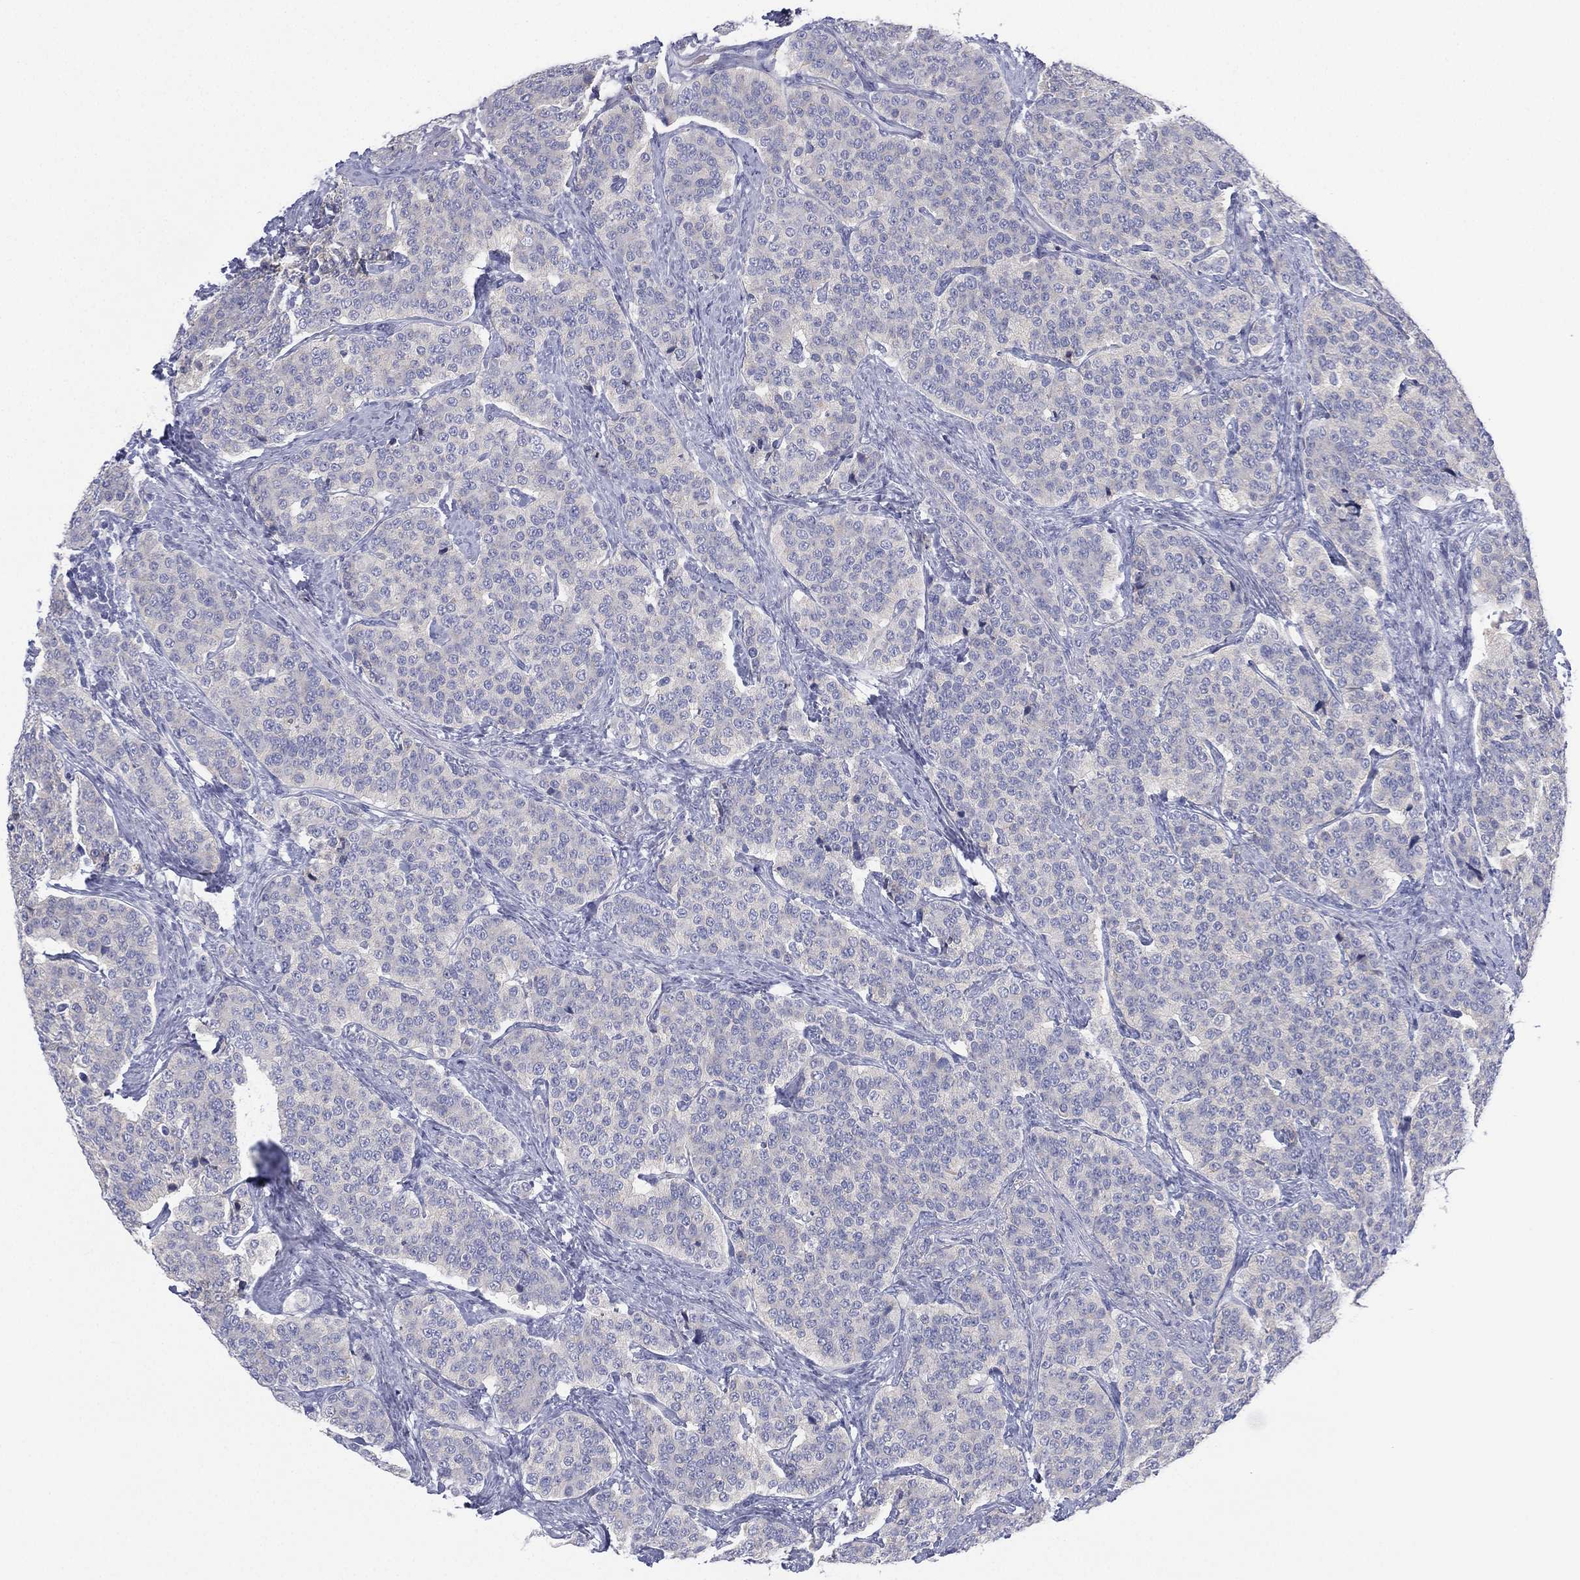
{"staining": {"intensity": "negative", "quantity": "none", "location": "none"}, "tissue": "carcinoid", "cell_type": "Tumor cells", "image_type": "cancer", "snomed": [{"axis": "morphology", "description": "Carcinoid, malignant, NOS"}, {"axis": "topography", "description": "Small intestine"}], "caption": "This micrograph is of malignant carcinoid stained with IHC to label a protein in brown with the nuclei are counter-stained blue. There is no positivity in tumor cells.", "gene": "CYP2D6", "patient": {"sex": "female", "age": 58}}